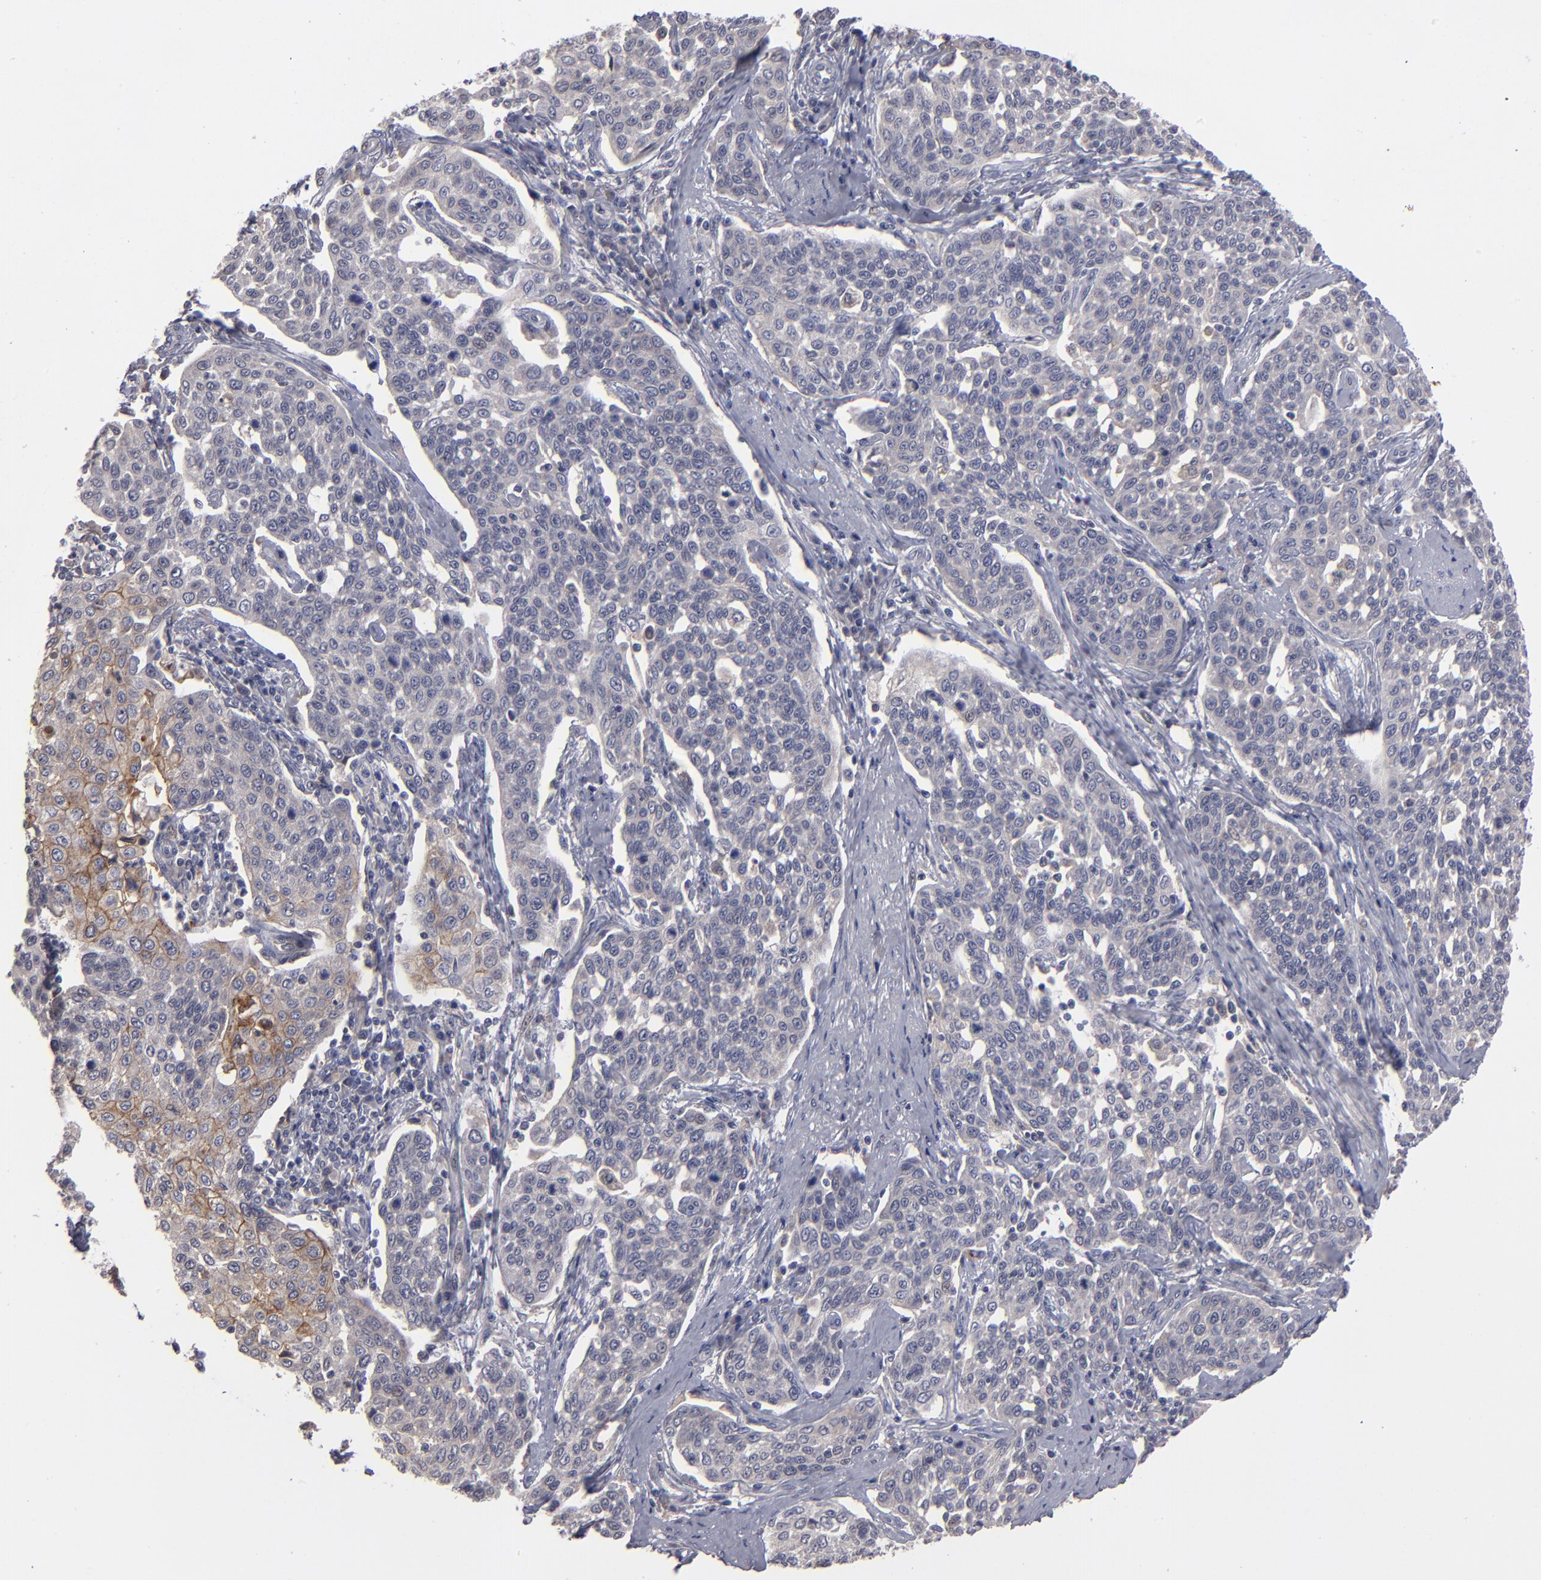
{"staining": {"intensity": "moderate", "quantity": "<25%", "location": "cytoplasmic/membranous"}, "tissue": "cervical cancer", "cell_type": "Tumor cells", "image_type": "cancer", "snomed": [{"axis": "morphology", "description": "Squamous cell carcinoma, NOS"}, {"axis": "topography", "description": "Cervix"}], "caption": "Cervical squamous cell carcinoma stained for a protein displays moderate cytoplasmic/membranous positivity in tumor cells.", "gene": "GPM6B", "patient": {"sex": "female", "age": 34}}